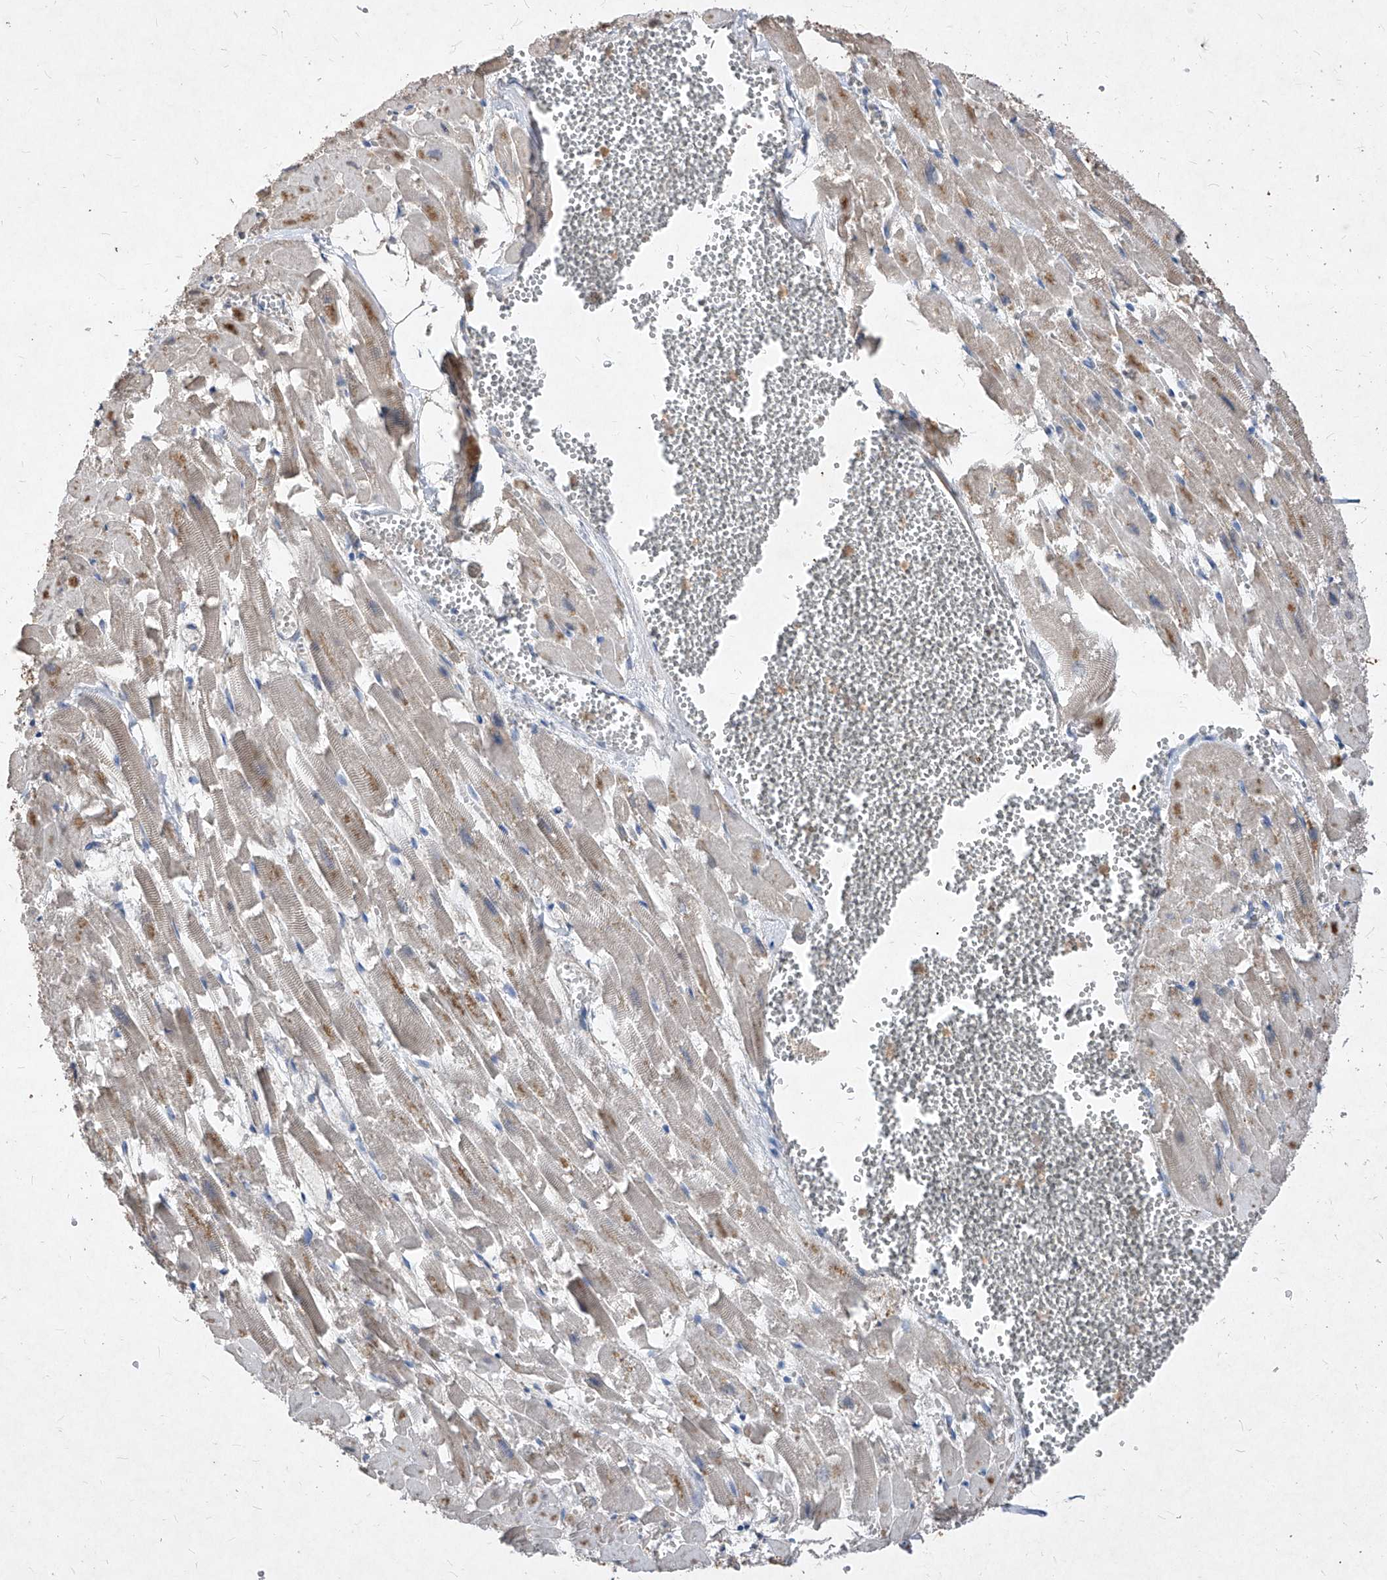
{"staining": {"intensity": "negative", "quantity": "none", "location": "none"}, "tissue": "heart muscle", "cell_type": "Cardiomyocytes", "image_type": "normal", "snomed": [{"axis": "morphology", "description": "Normal tissue, NOS"}, {"axis": "topography", "description": "Heart"}], "caption": "Unremarkable heart muscle was stained to show a protein in brown. There is no significant expression in cardiomyocytes. Brightfield microscopy of immunohistochemistry (IHC) stained with DAB (brown) and hematoxylin (blue), captured at high magnification.", "gene": "SYNGR1", "patient": {"sex": "female", "age": 64}}